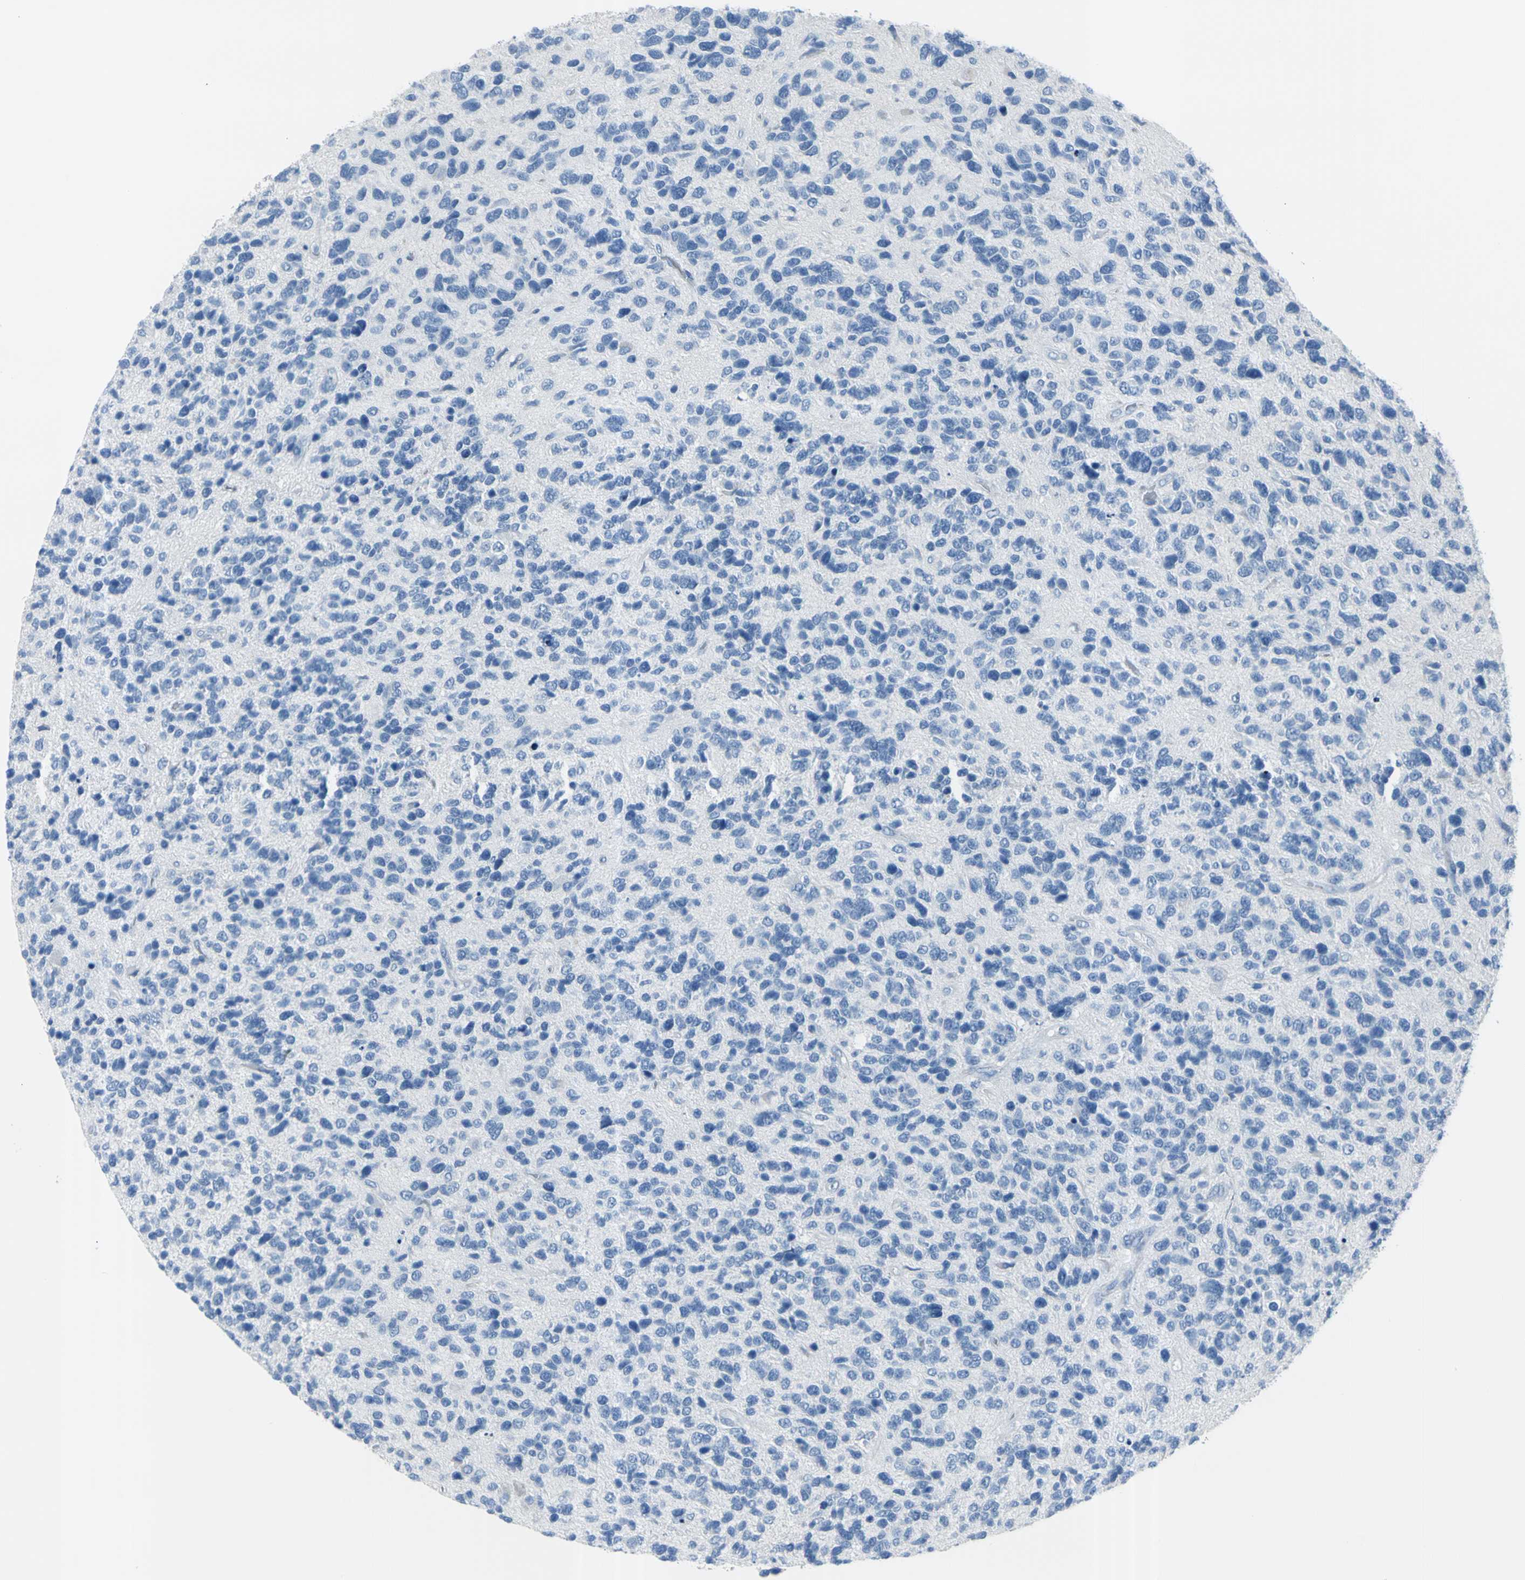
{"staining": {"intensity": "negative", "quantity": "none", "location": "none"}, "tissue": "glioma", "cell_type": "Tumor cells", "image_type": "cancer", "snomed": [{"axis": "morphology", "description": "Glioma, malignant, High grade"}, {"axis": "topography", "description": "Brain"}], "caption": "Glioma was stained to show a protein in brown. There is no significant expression in tumor cells.", "gene": "TPO", "patient": {"sex": "female", "age": 58}}